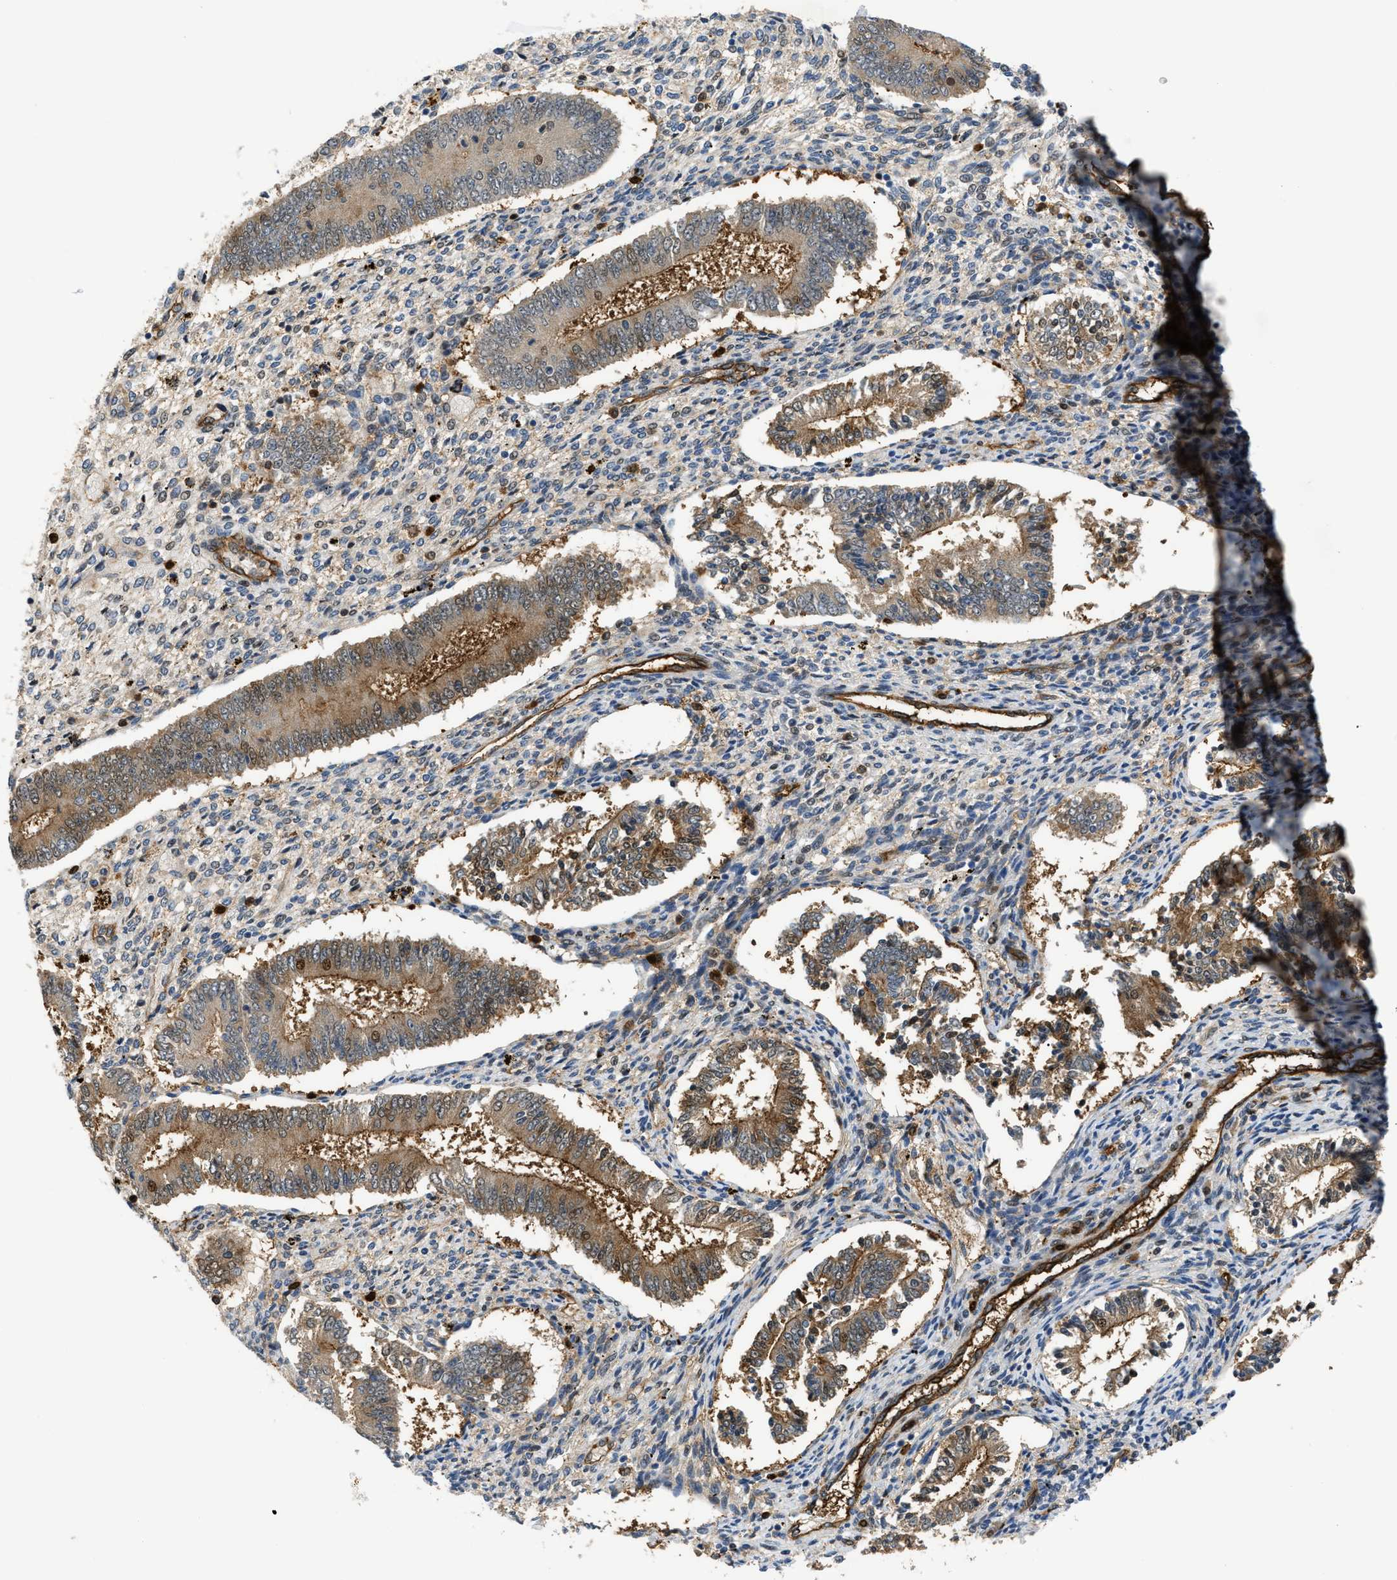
{"staining": {"intensity": "negative", "quantity": "none", "location": "none"}, "tissue": "endometrium", "cell_type": "Cells in endometrial stroma", "image_type": "normal", "snomed": [{"axis": "morphology", "description": "Normal tissue, NOS"}, {"axis": "topography", "description": "Endometrium"}], "caption": "Protein analysis of normal endometrium exhibits no significant expression in cells in endometrial stroma. (Brightfield microscopy of DAB IHC at high magnification).", "gene": "TRAK2", "patient": {"sex": "female", "age": 42}}